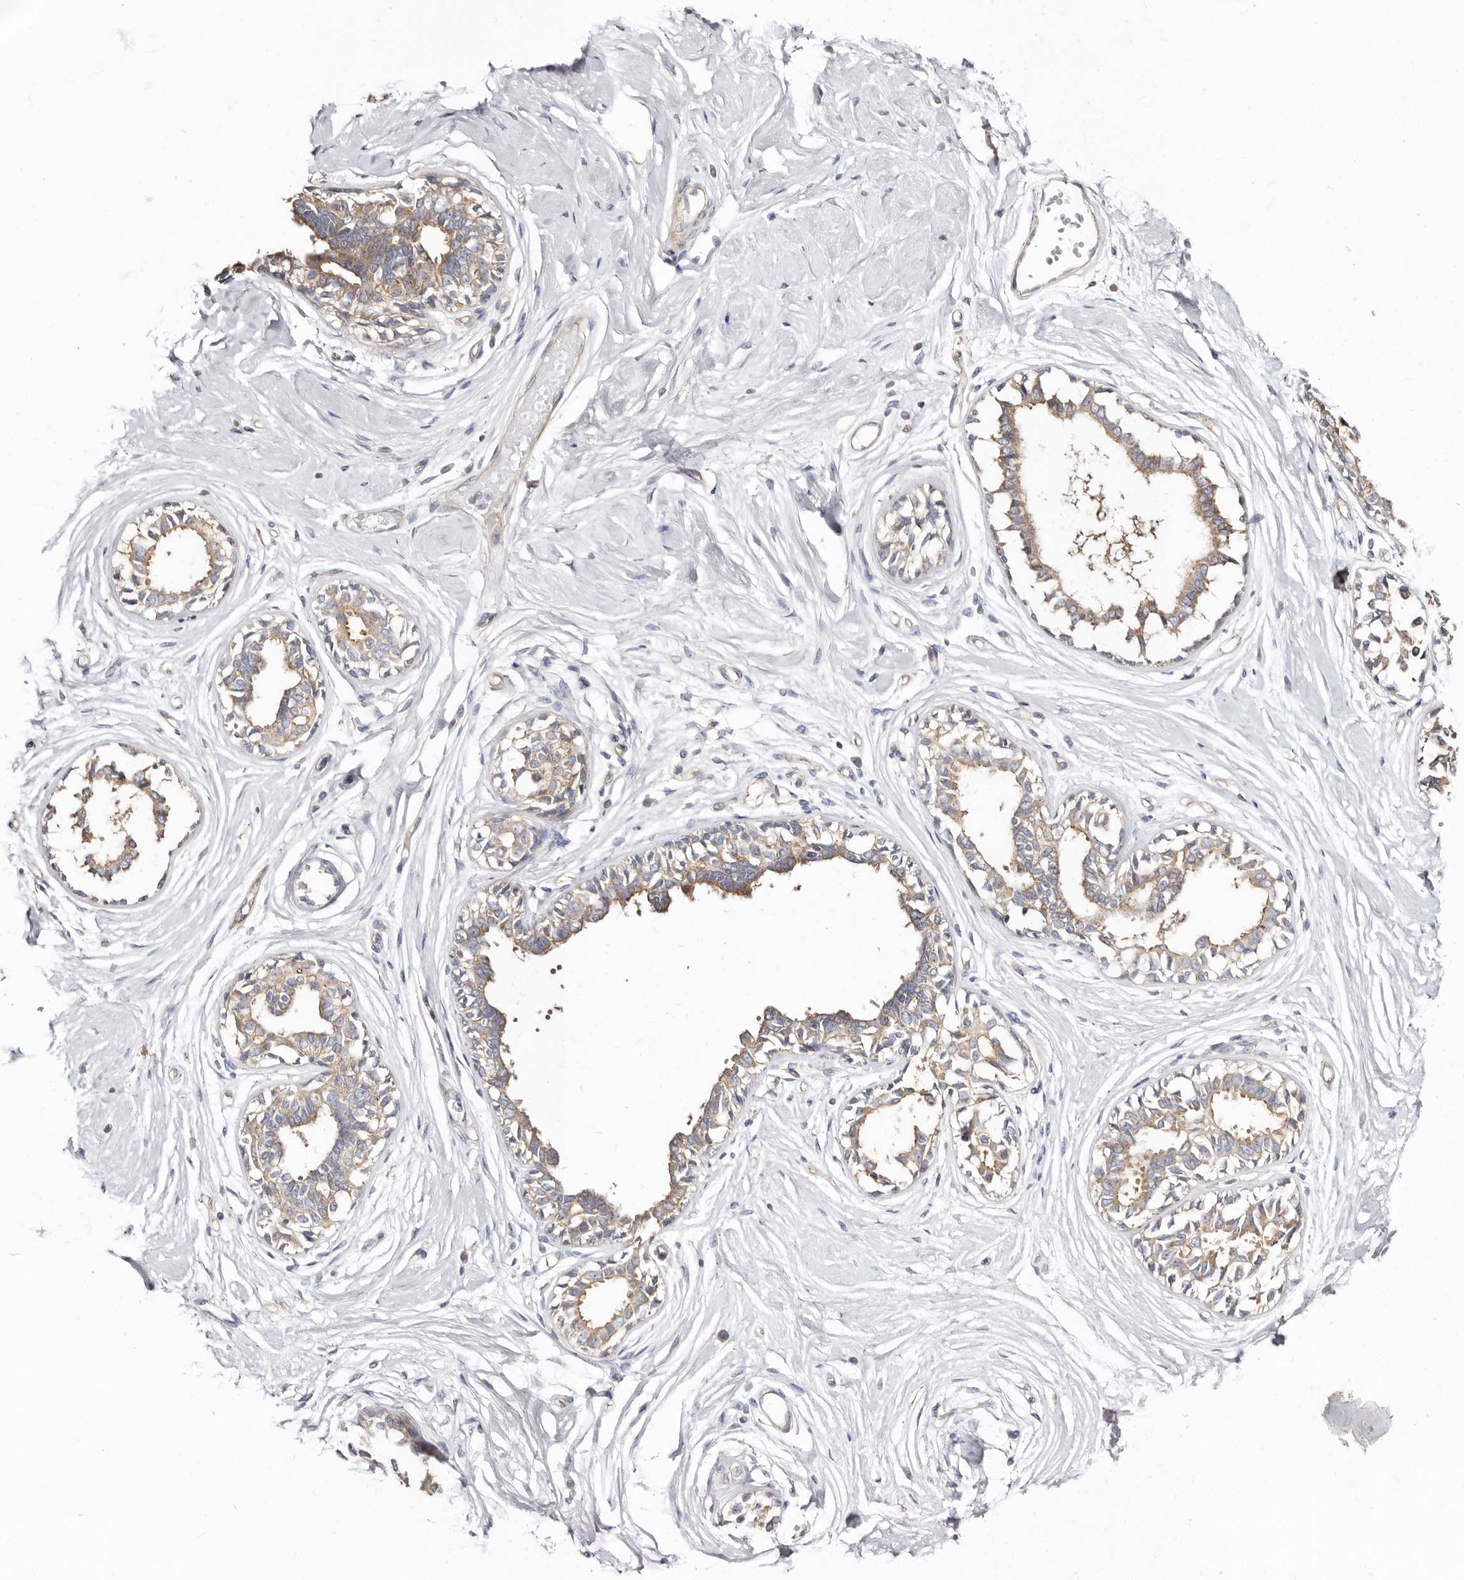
{"staining": {"intensity": "negative", "quantity": "none", "location": "none"}, "tissue": "breast", "cell_type": "Adipocytes", "image_type": "normal", "snomed": [{"axis": "morphology", "description": "Normal tissue, NOS"}, {"axis": "topography", "description": "Breast"}], "caption": "Adipocytes are negative for protein expression in unremarkable human breast. The staining is performed using DAB brown chromogen with nuclei counter-stained in using hematoxylin.", "gene": "BAIAP2L1", "patient": {"sex": "female", "age": 45}}